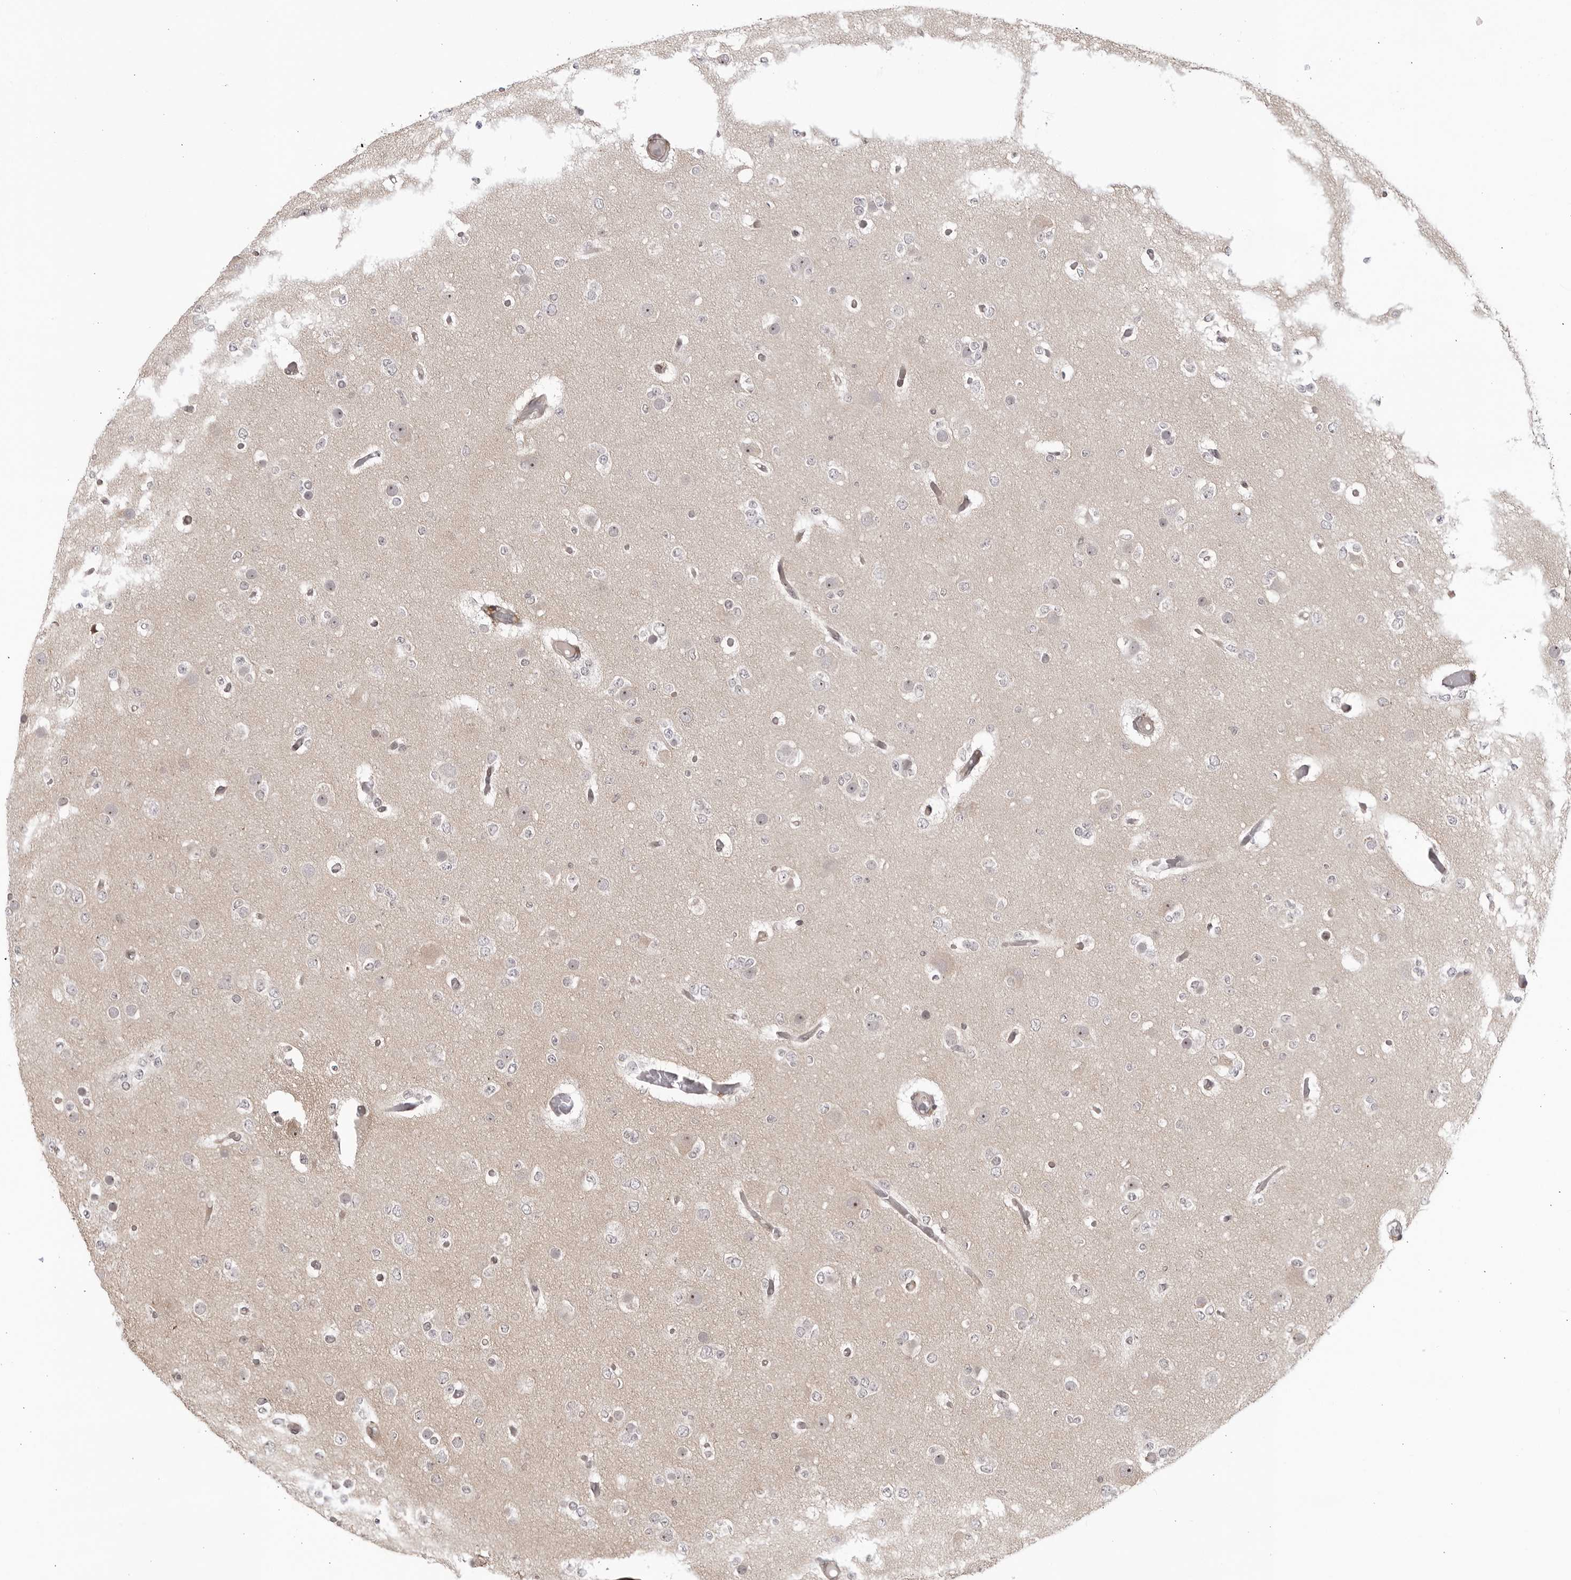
{"staining": {"intensity": "negative", "quantity": "none", "location": "none"}, "tissue": "glioma", "cell_type": "Tumor cells", "image_type": "cancer", "snomed": [{"axis": "morphology", "description": "Glioma, malignant, Low grade"}, {"axis": "topography", "description": "Brain"}], "caption": "Tumor cells show no significant expression in glioma.", "gene": "CNBD1", "patient": {"sex": "female", "age": 22}}